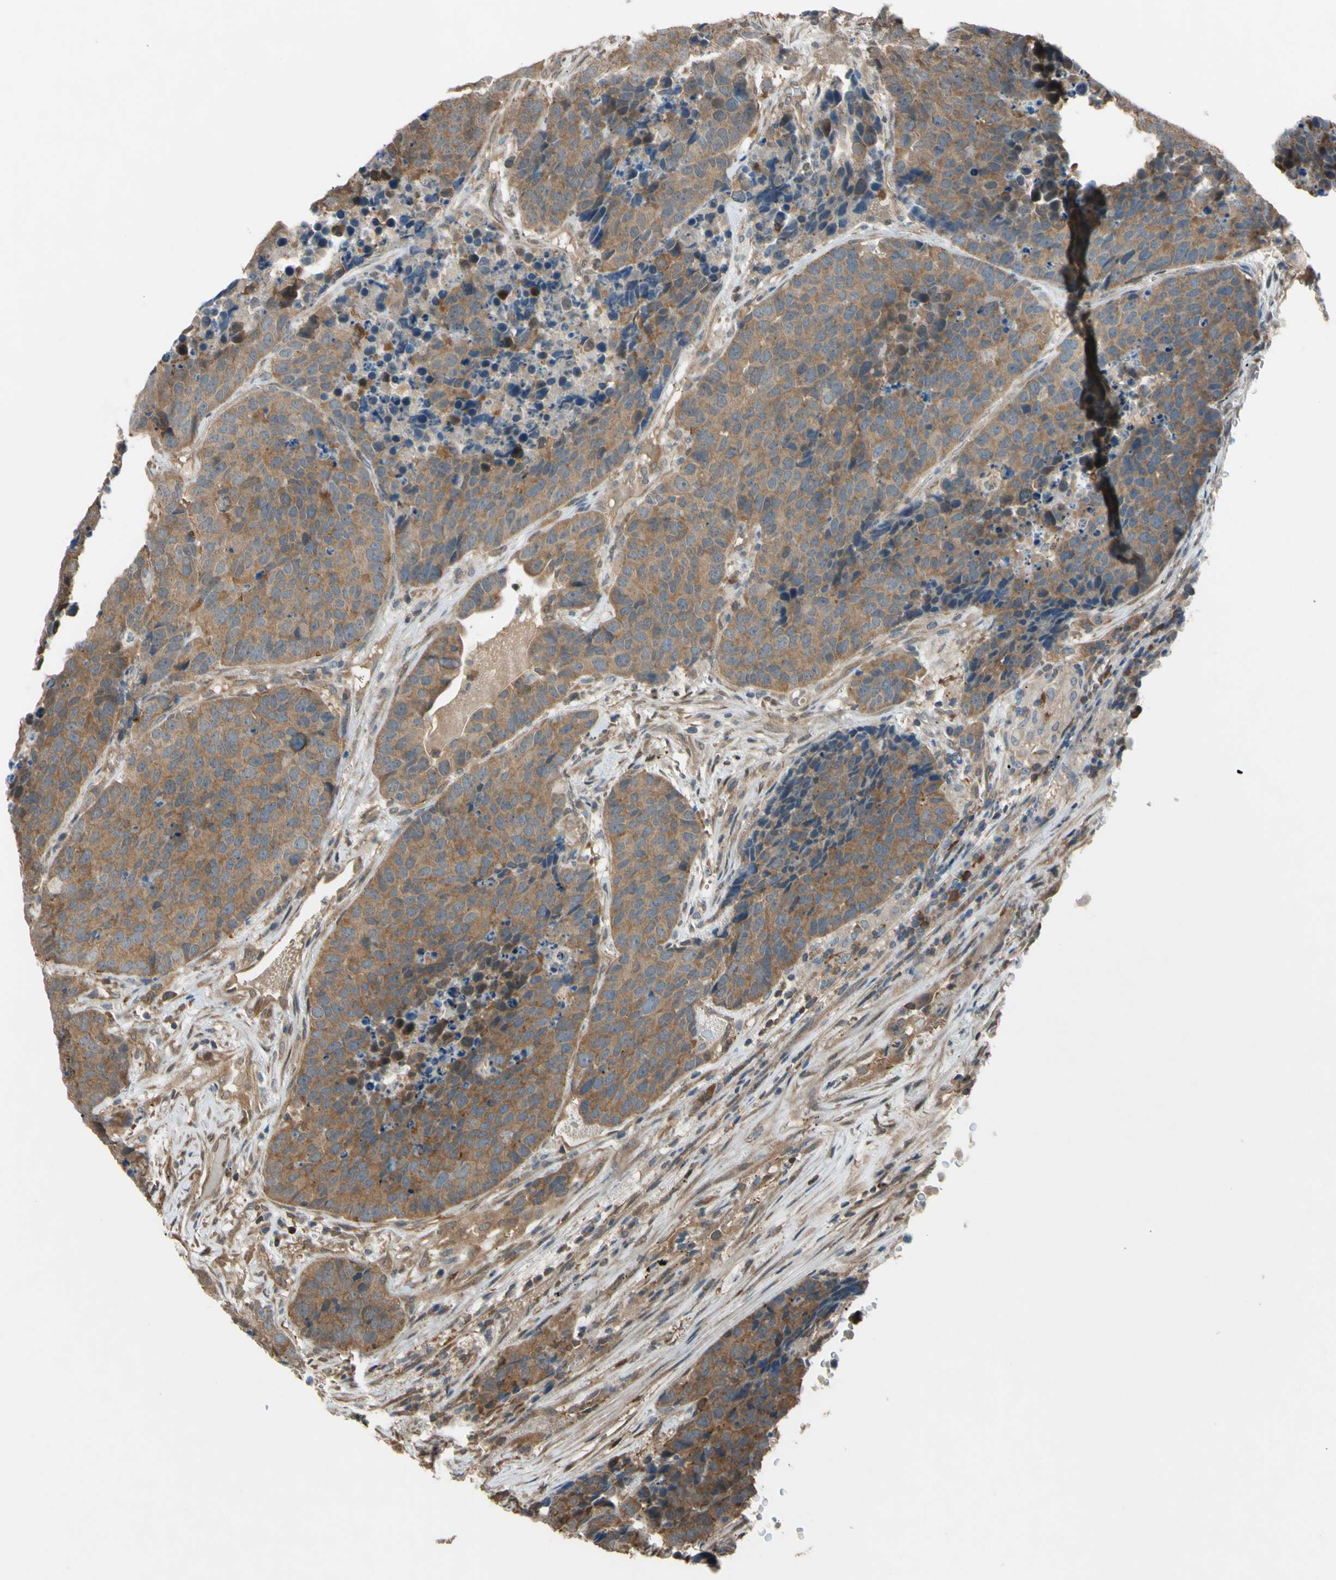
{"staining": {"intensity": "weak", "quantity": ">75%", "location": "cytoplasmic/membranous"}, "tissue": "carcinoid", "cell_type": "Tumor cells", "image_type": "cancer", "snomed": [{"axis": "morphology", "description": "Carcinoid, malignant, NOS"}, {"axis": "topography", "description": "Lung"}], "caption": "Protein expression analysis of carcinoid reveals weak cytoplasmic/membranous staining in approximately >75% of tumor cells.", "gene": "YWHAQ", "patient": {"sex": "male", "age": 60}}